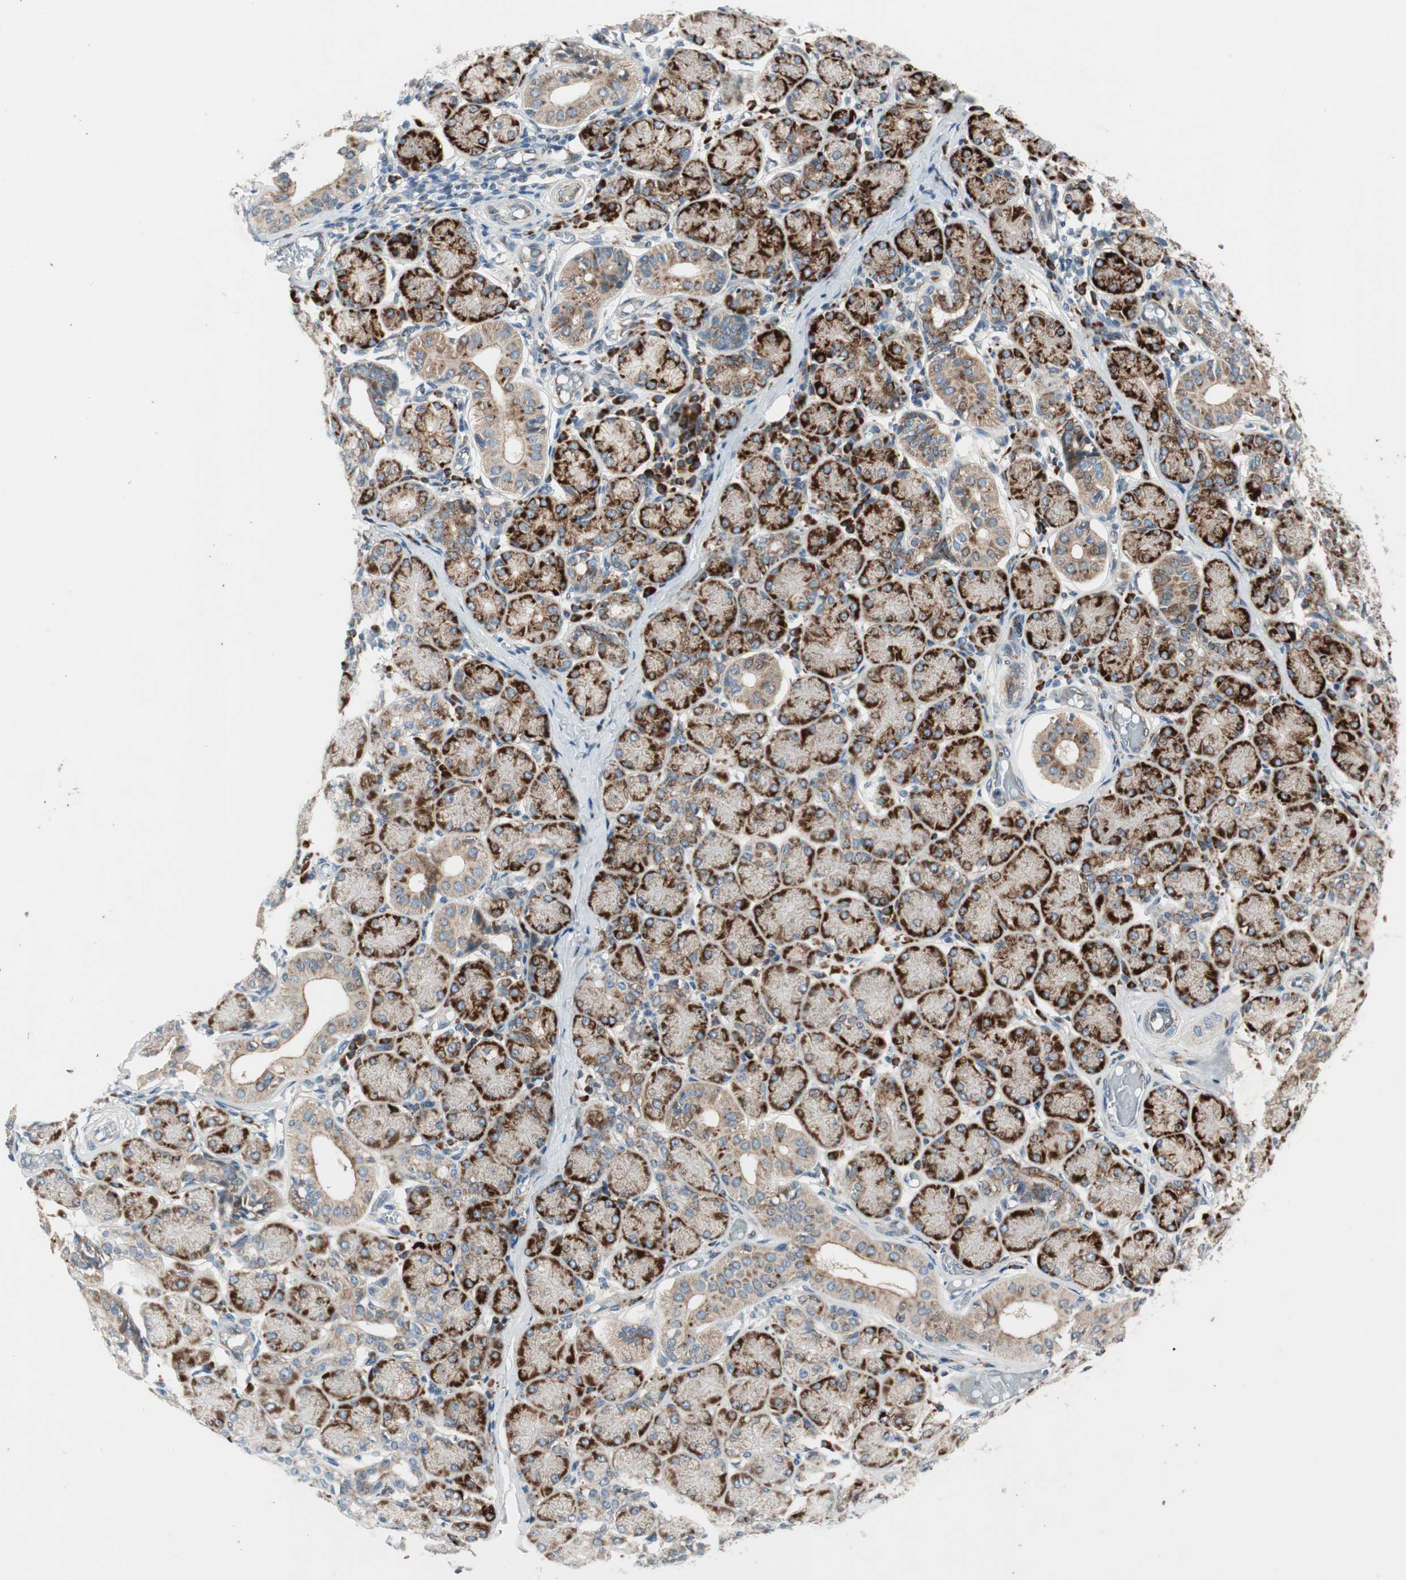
{"staining": {"intensity": "strong", "quantity": ">75%", "location": "cytoplasmic/membranous"}, "tissue": "salivary gland", "cell_type": "Glandular cells", "image_type": "normal", "snomed": [{"axis": "morphology", "description": "Normal tissue, NOS"}, {"axis": "topography", "description": "Salivary gland"}], "caption": "This micrograph shows unremarkable salivary gland stained with immunohistochemistry (IHC) to label a protein in brown. The cytoplasmic/membranous of glandular cells show strong positivity for the protein. Nuclei are counter-stained blue.", "gene": "APOO", "patient": {"sex": "female", "age": 24}}